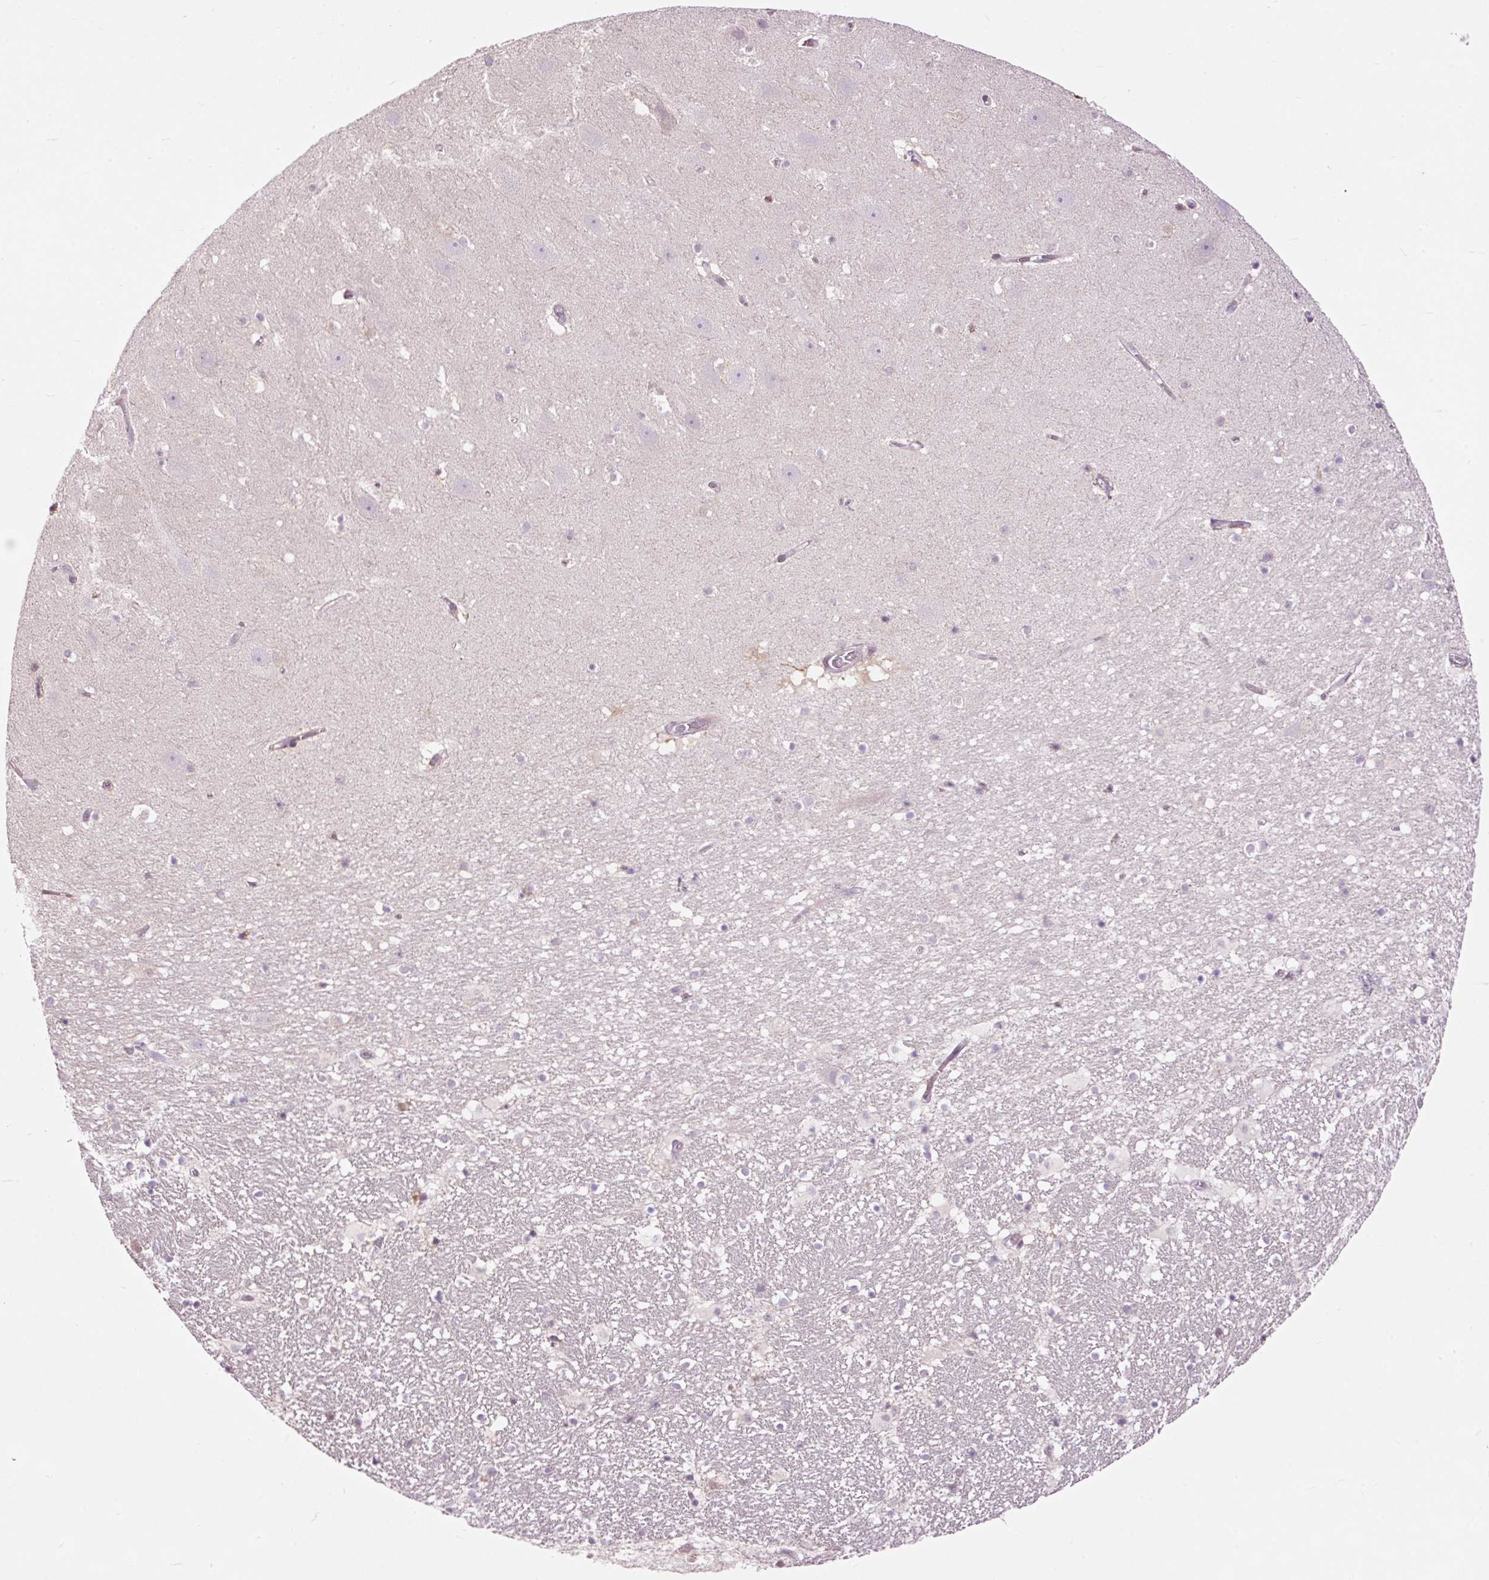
{"staining": {"intensity": "negative", "quantity": "none", "location": "none"}, "tissue": "hippocampus", "cell_type": "Glial cells", "image_type": "normal", "snomed": [{"axis": "morphology", "description": "Normal tissue, NOS"}, {"axis": "topography", "description": "Hippocampus"}], "caption": "Immunohistochemistry (IHC) image of benign human hippocampus stained for a protein (brown), which exhibits no staining in glial cells.", "gene": "FCRL4", "patient": {"sex": "male", "age": 37}}